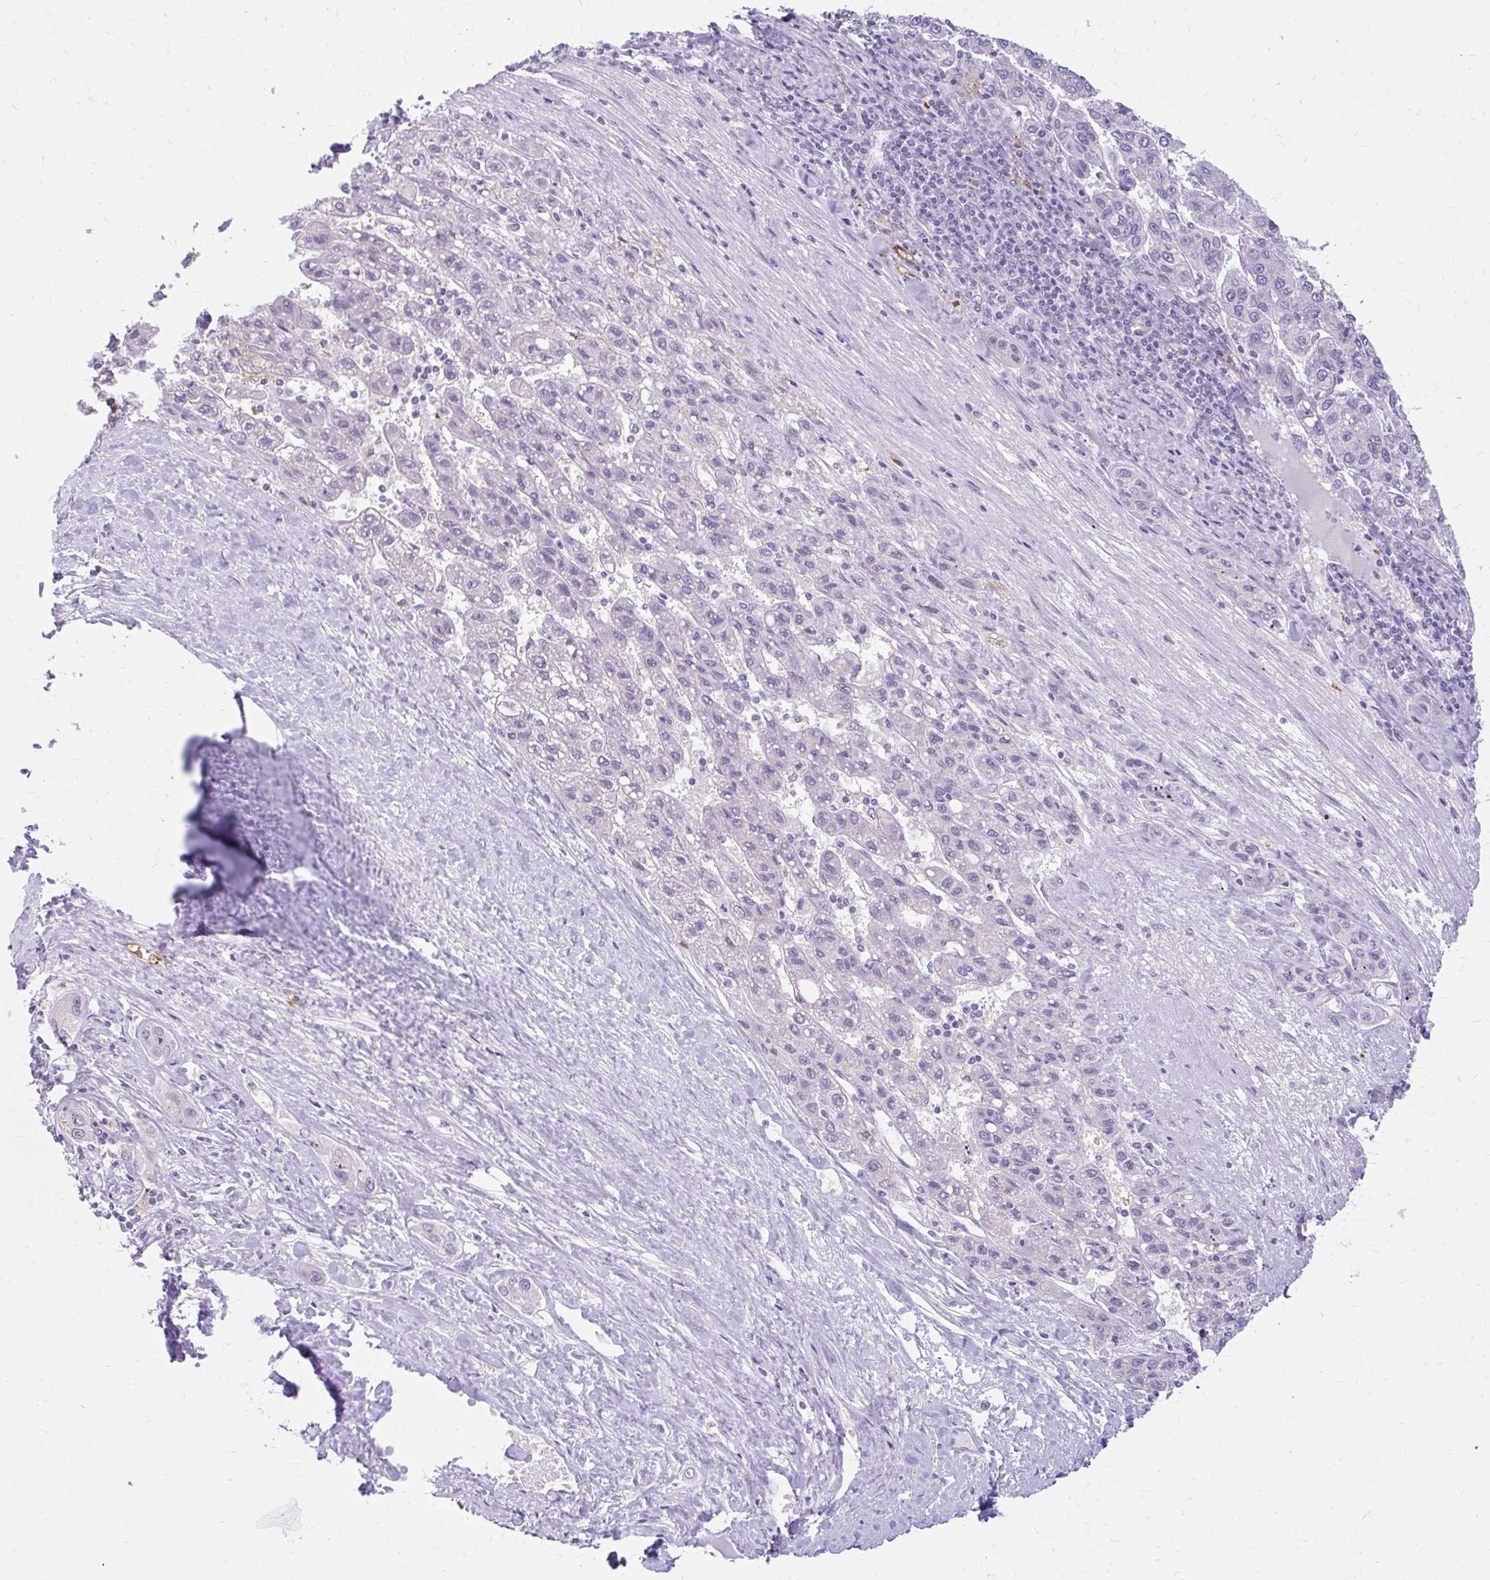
{"staining": {"intensity": "negative", "quantity": "none", "location": "none"}, "tissue": "liver cancer", "cell_type": "Tumor cells", "image_type": "cancer", "snomed": [{"axis": "morphology", "description": "Carcinoma, Hepatocellular, NOS"}, {"axis": "topography", "description": "Liver"}], "caption": "Micrograph shows no protein expression in tumor cells of liver cancer tissue.", "gene": "GLB1L2", "patient": {"sex": "female", "age": 82}}